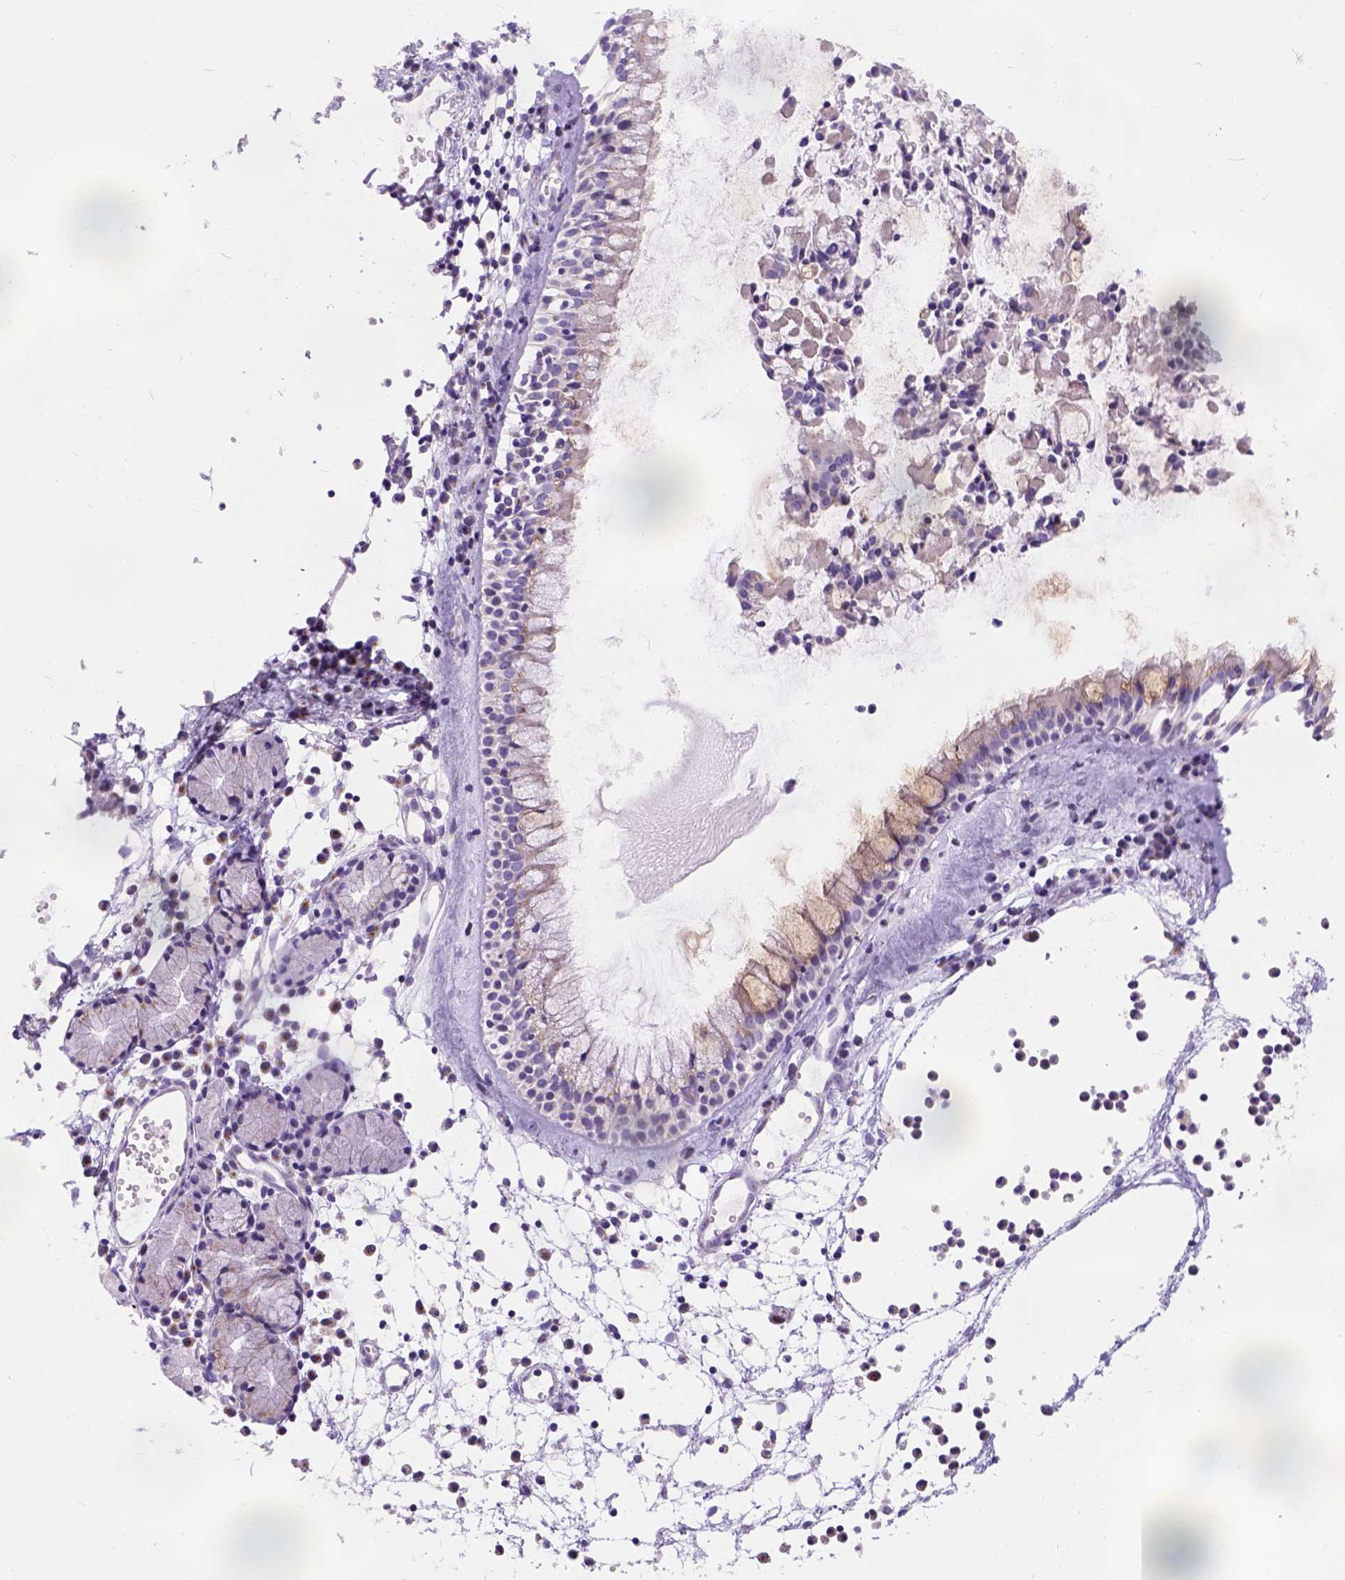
{"staining": {"intensity": "weak", "quantity": "<25%", "location": "cytoplasmic/membranous"}, "tissue": "nasopharynx", "cell_type": "Respiratory epithelial cells", "image_type": "normal", "snomed": [{"axis": "morphology", "description": "Normal tissue, NOS"}, {"axis": "topography", "description": "Nasopharynx"}], "caption": "This is a micrograph of IHC staining of benign nasopharynx, which shows no expression in respiratory epithelial cells.", "gene": "PHF7", "patient": {"sex": "female", "age": 85}}